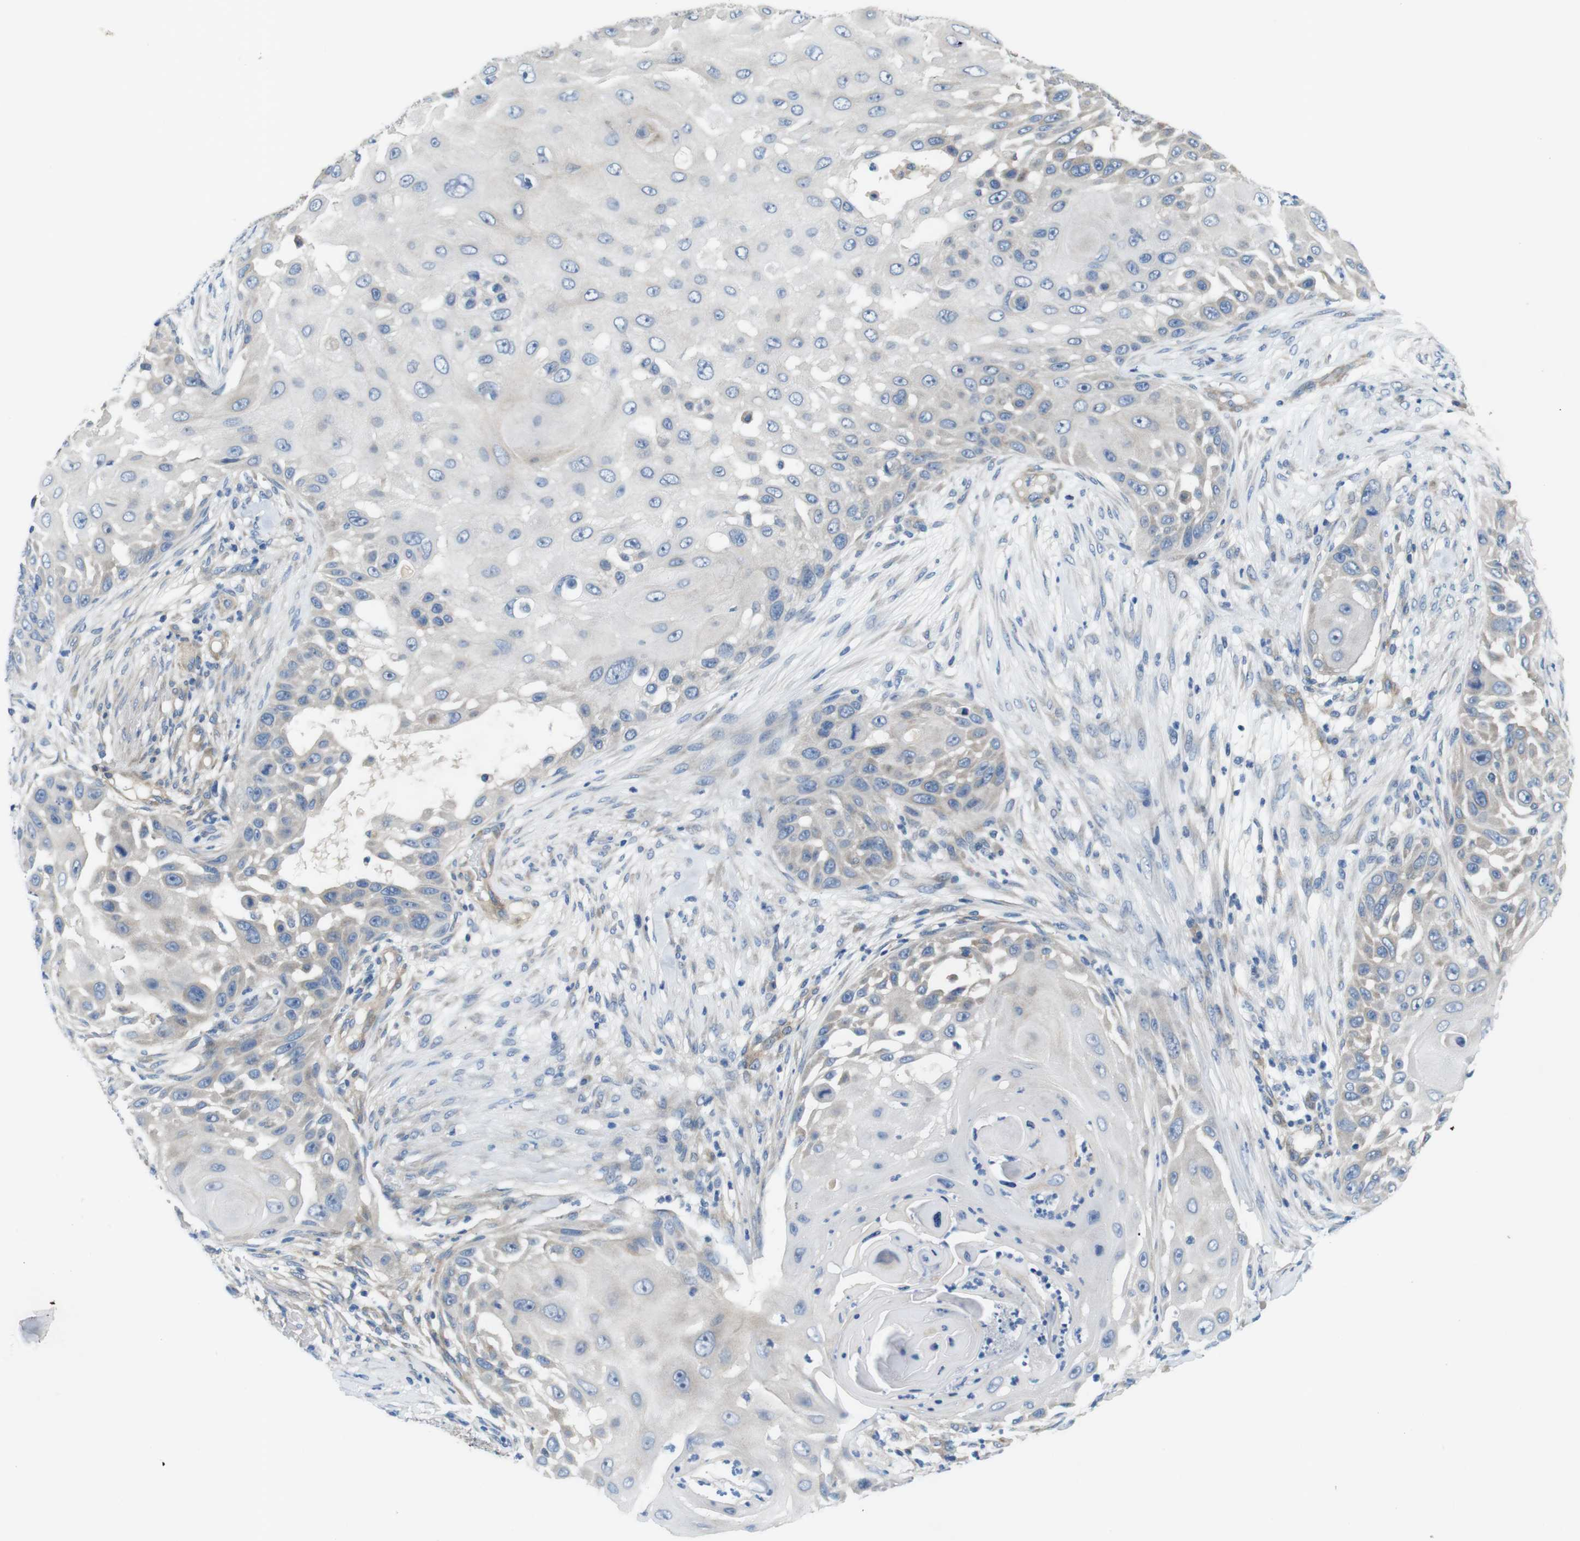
{"staining": {"intensity": "negative", "quantity": "none", "location": "none"}, "tissue": "skin cancer", "cell_type": "Tumor cells", "image_type": "cancer", "snomed": [{"axis": "morphology", "description": "Squamous cell carcinoma, NOS"}, {"axis": "topography", "description": "Skin"}], "caption": "Immunohistochemical staining of human squamous cell carcinoma (skin) shows no significant staining in tumor cells. Brightfield microscopy of immunohistochemistry (IHC) stained with DAB (brown) and hematoxylin (blue), captured at high magnification.", "gene": "DCLK1", "patient": {"sex": "female", "age": 44}}